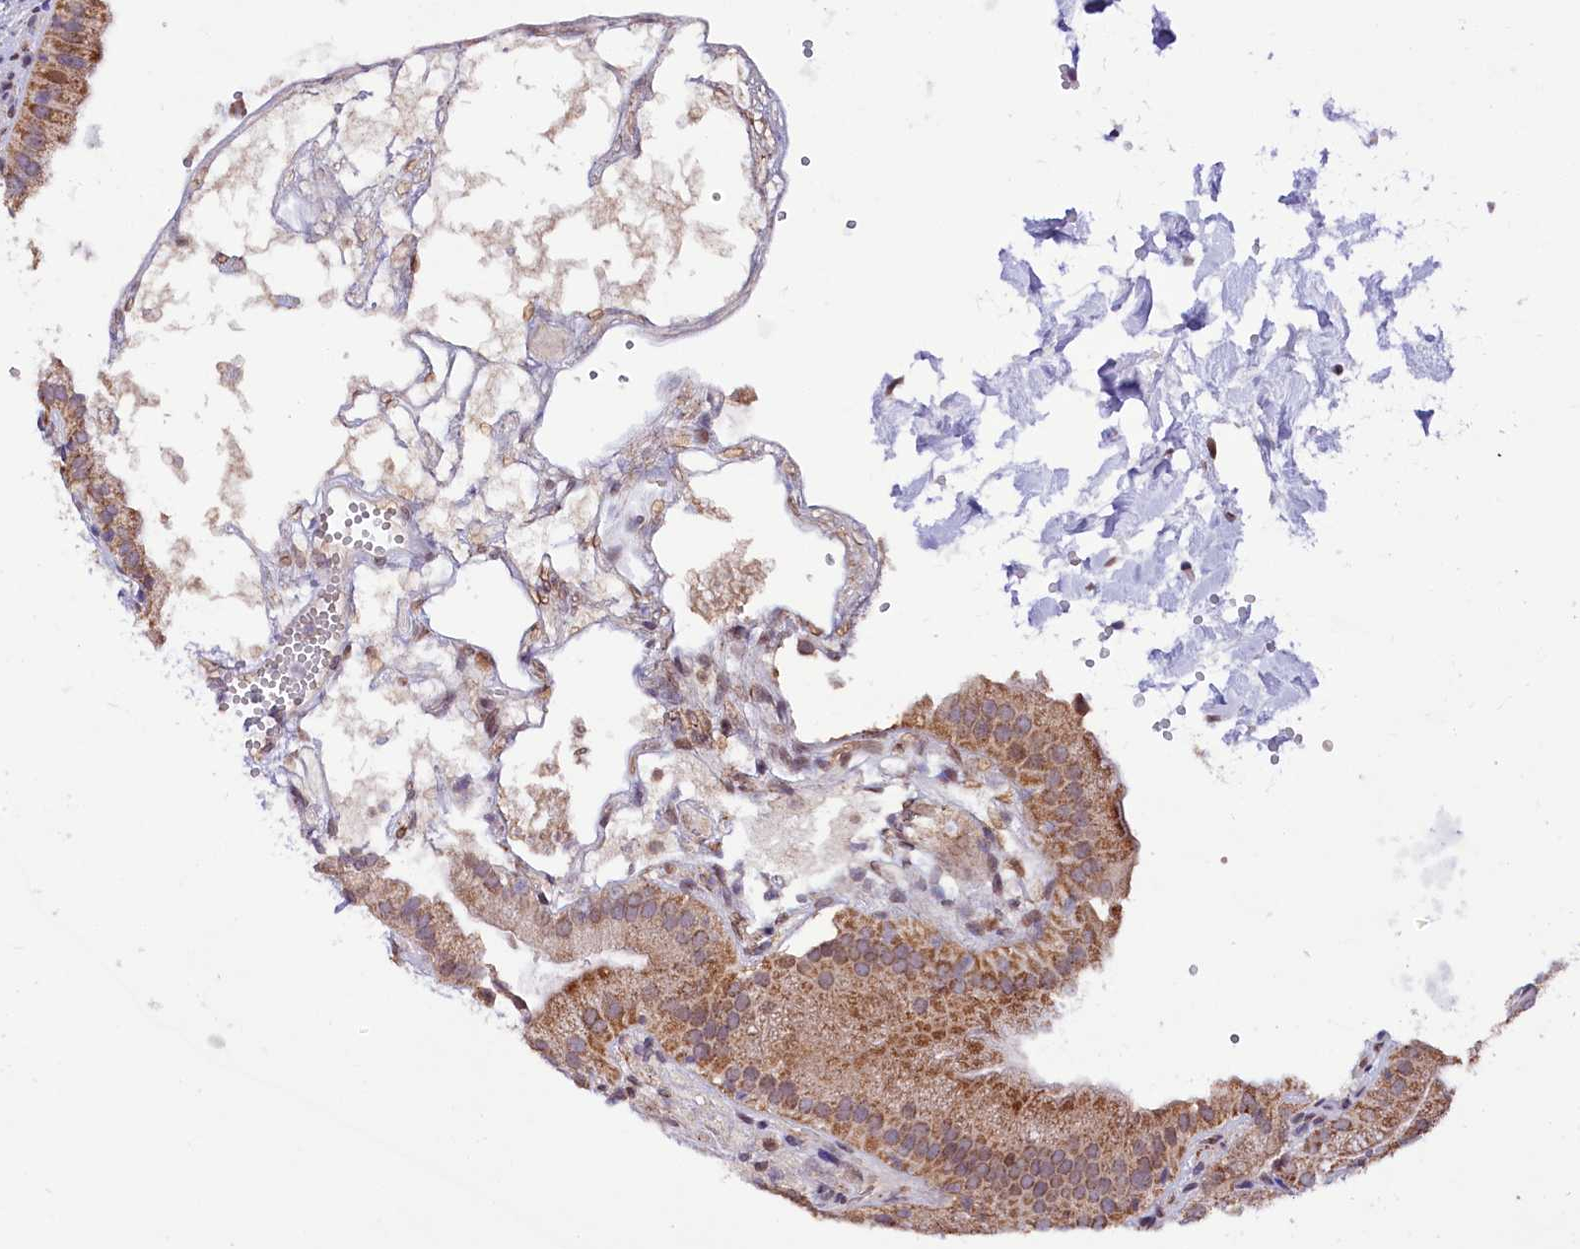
{"staining": {"intensity": "moderate", "quantity": ">75%", "location": "cytoplasmic/membranous"}, "tissue": "gallbladder", "cell_type": "Glandular cells", "image_type": "normal", "snomed": [{"axis": "morphology", "description": "Normal tissue, NOS"}, {"axis": "topography", "description": "Gallbladder"}], "caption": "Brown immunohistochemical staining in unremarkable human gallbladder displays moderate cytoplasmic/membranous expression in about >75% of glandular cells.", "gene": "ZNF226", "patient": {"sex": "male", "age": 55}}